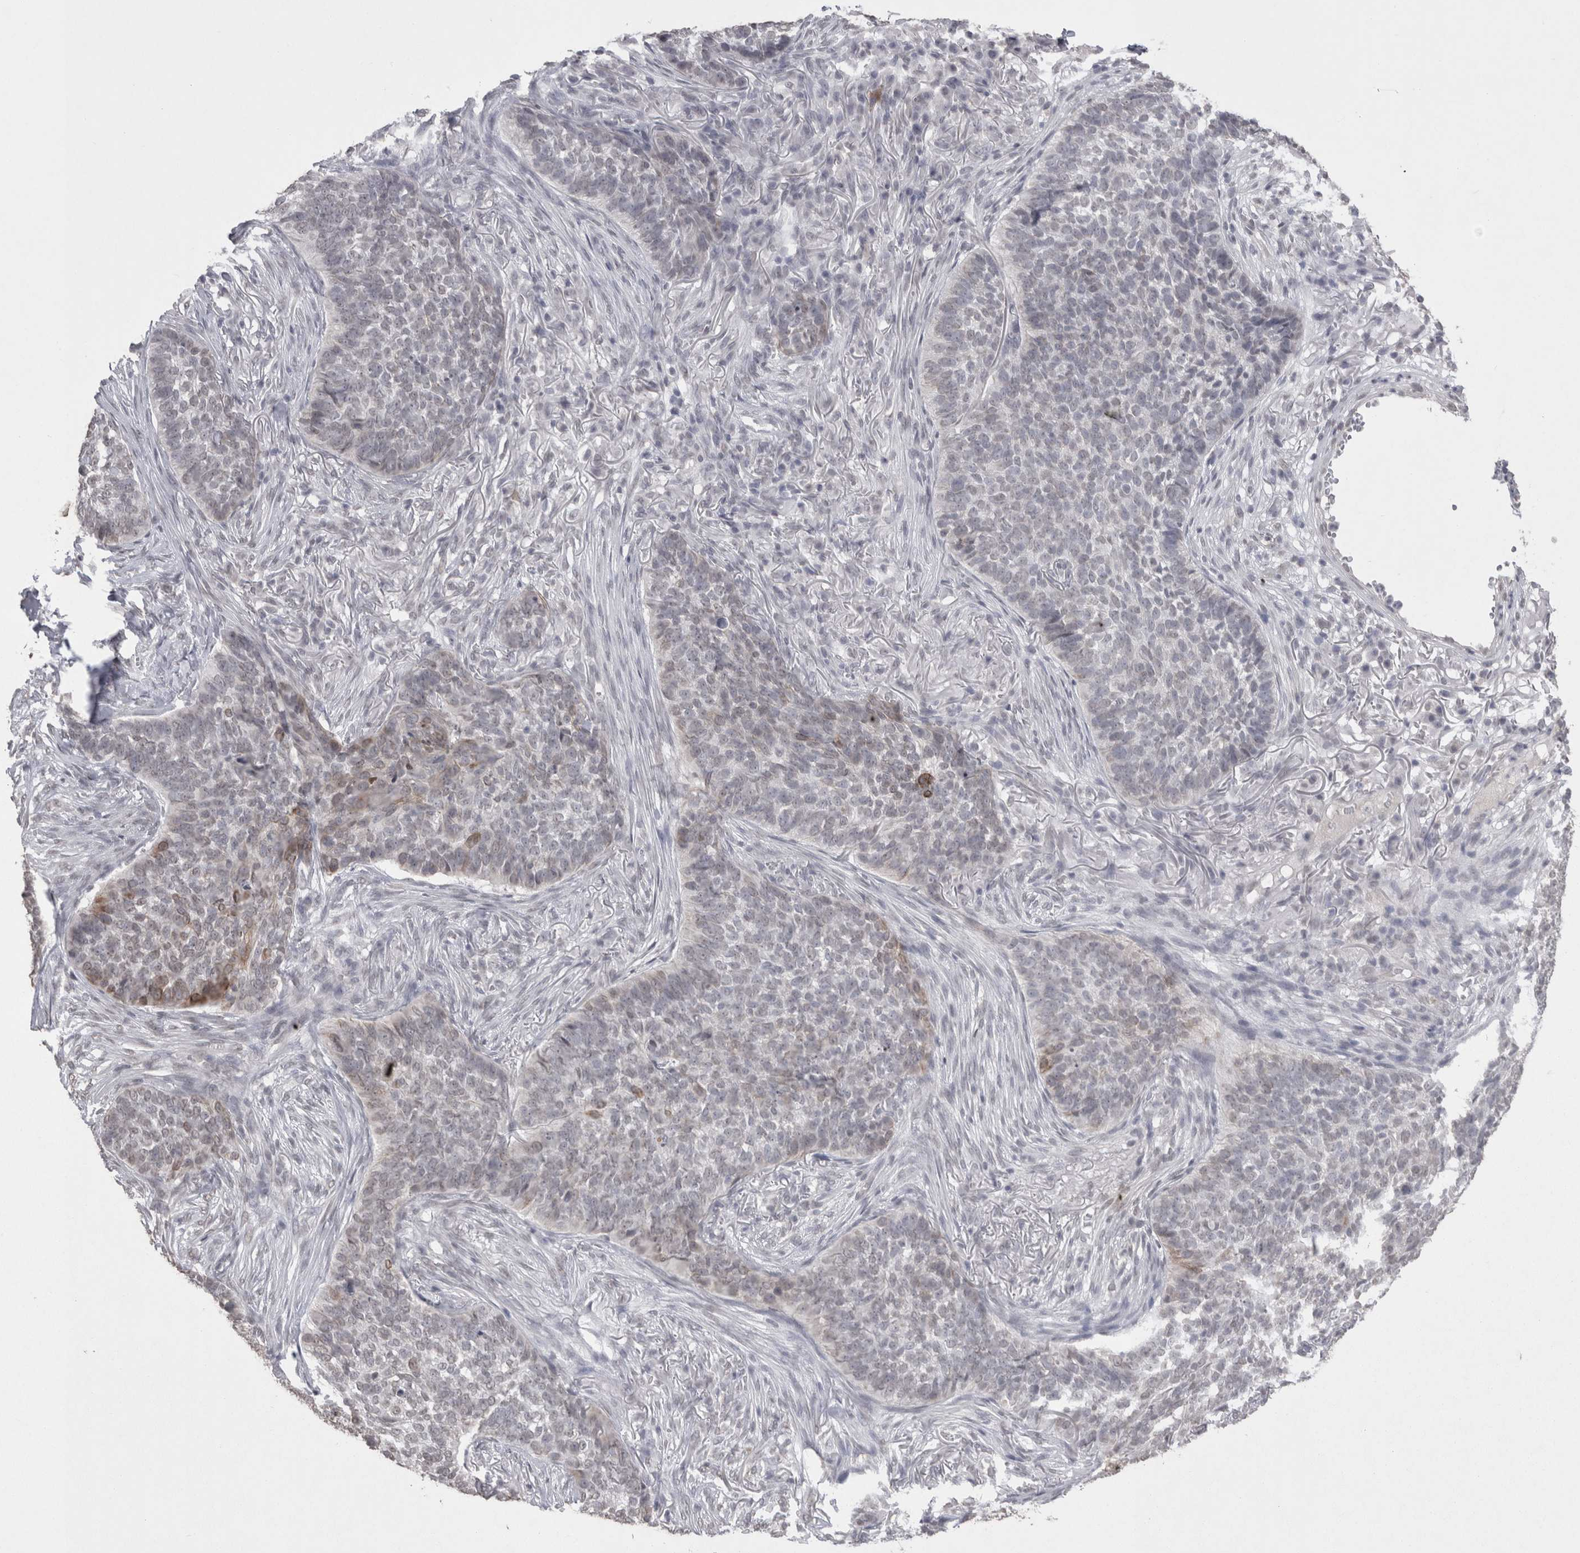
{"staining": {"intensity": "negative", "quantity": "none", "location": "none"}, "tissue": "skin cancer", "cell_type": "Tumor cells", "image_type": "cancer", "snomed": [{"axis": "morphology", "description": "Basal cell carcinoma"}, {"axis": "topography", "description": "Skin"}], "caption": "Photomicrograph shows no protein expression in tumor cells of skin cancer (basal cell carcinoma) tissue.", "gene": "DDX4", "patient": {"sex": "male", "age": 85}}